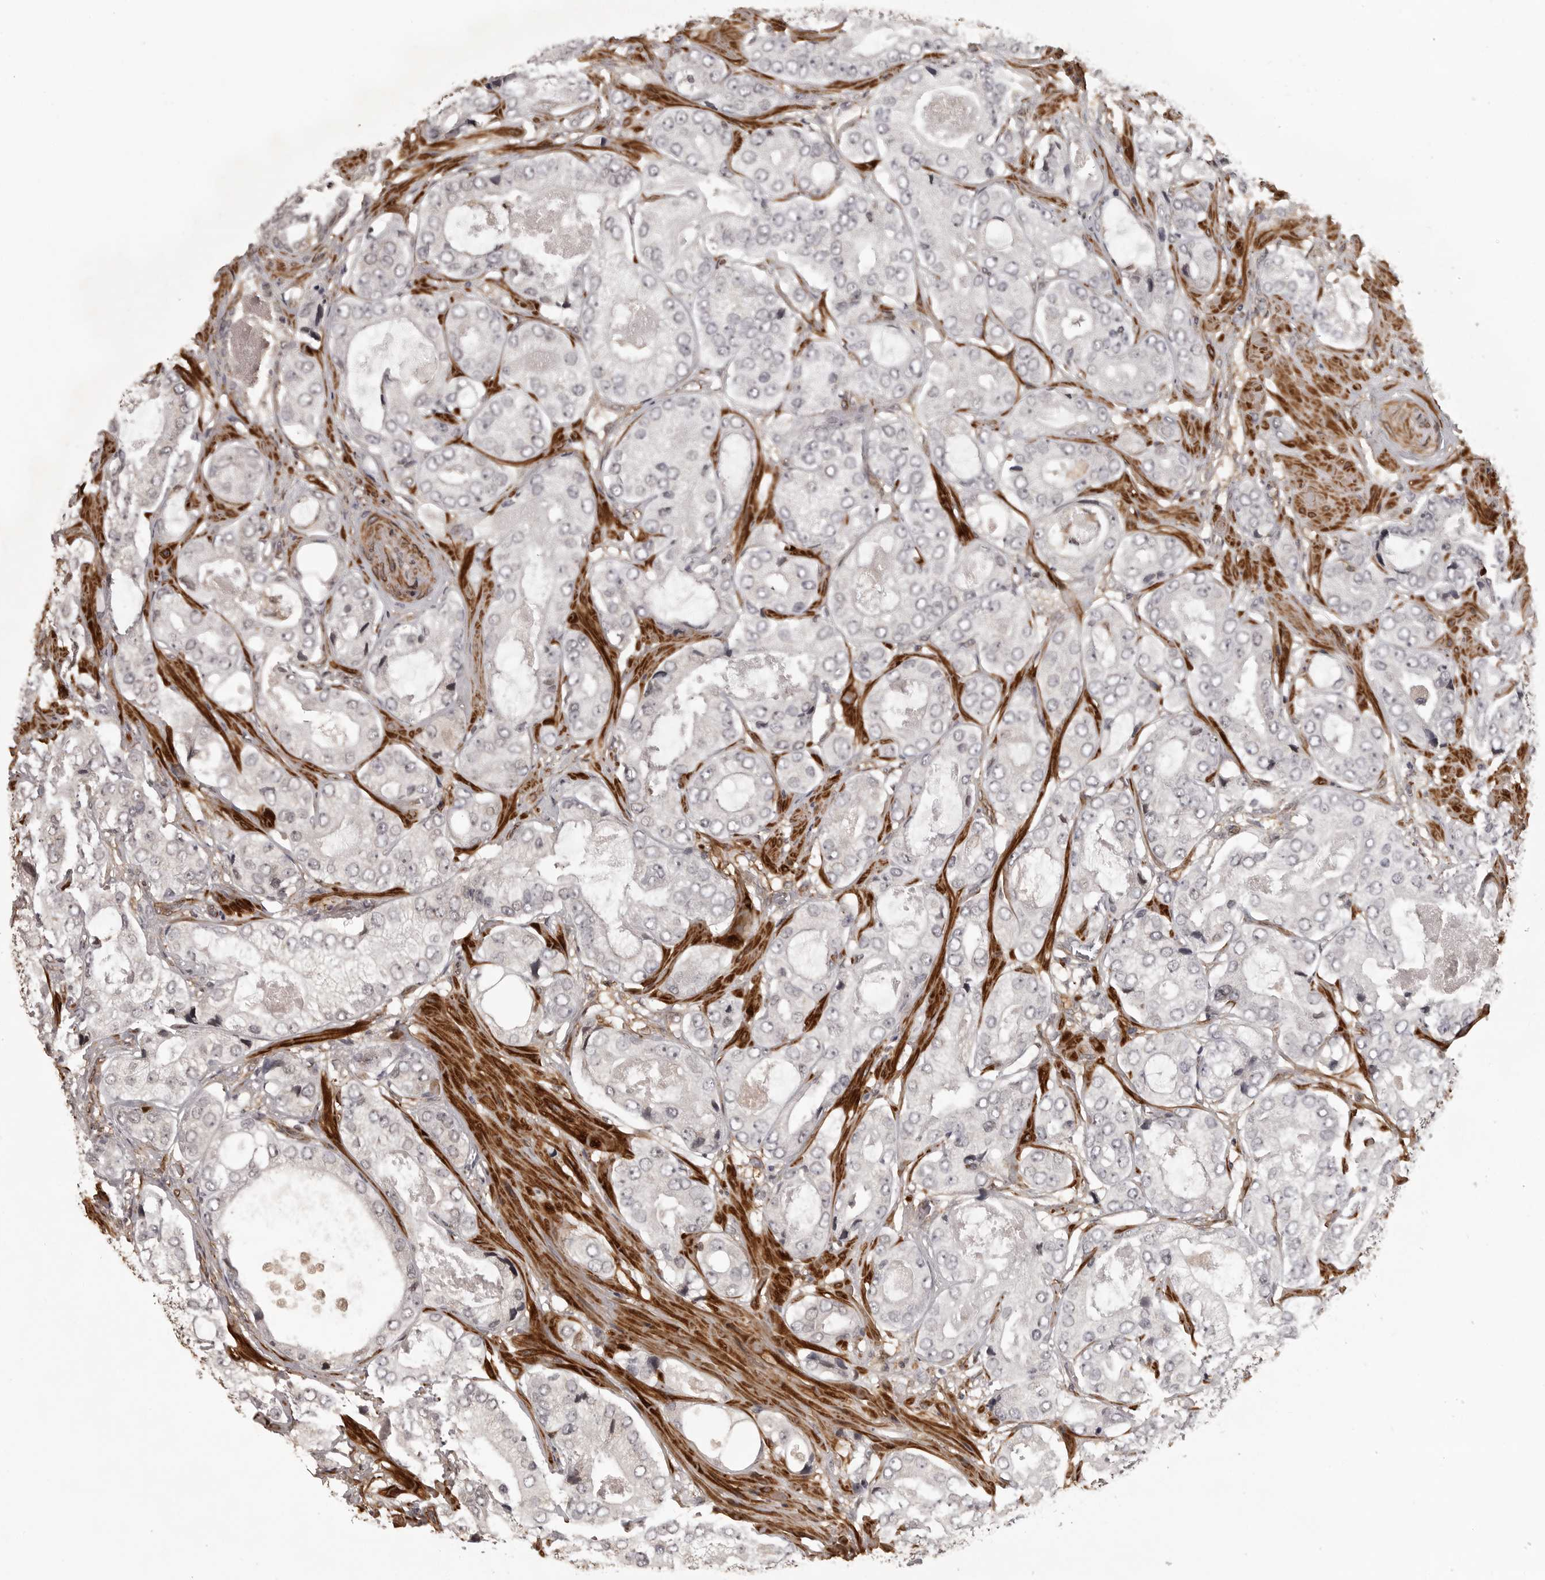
{"staining": {"intensity": "negative", "quantity": "none", "location": "none"}, "tissue": "prostate cancer", "cell_type": "Tumor cells", "image_type": "cancer", "snomed": [{"axis": "morphology", "description": "Adenocarcinoma, High grade"}, {"axis": "topography", "description": "Prostate"}], "caption": "Tumor cells are negative for brown protein staining in adenocarcinoma (high-grade) (prostate).", "gene": "TUT4", "patient": {"sex": "male", "age": 59}}